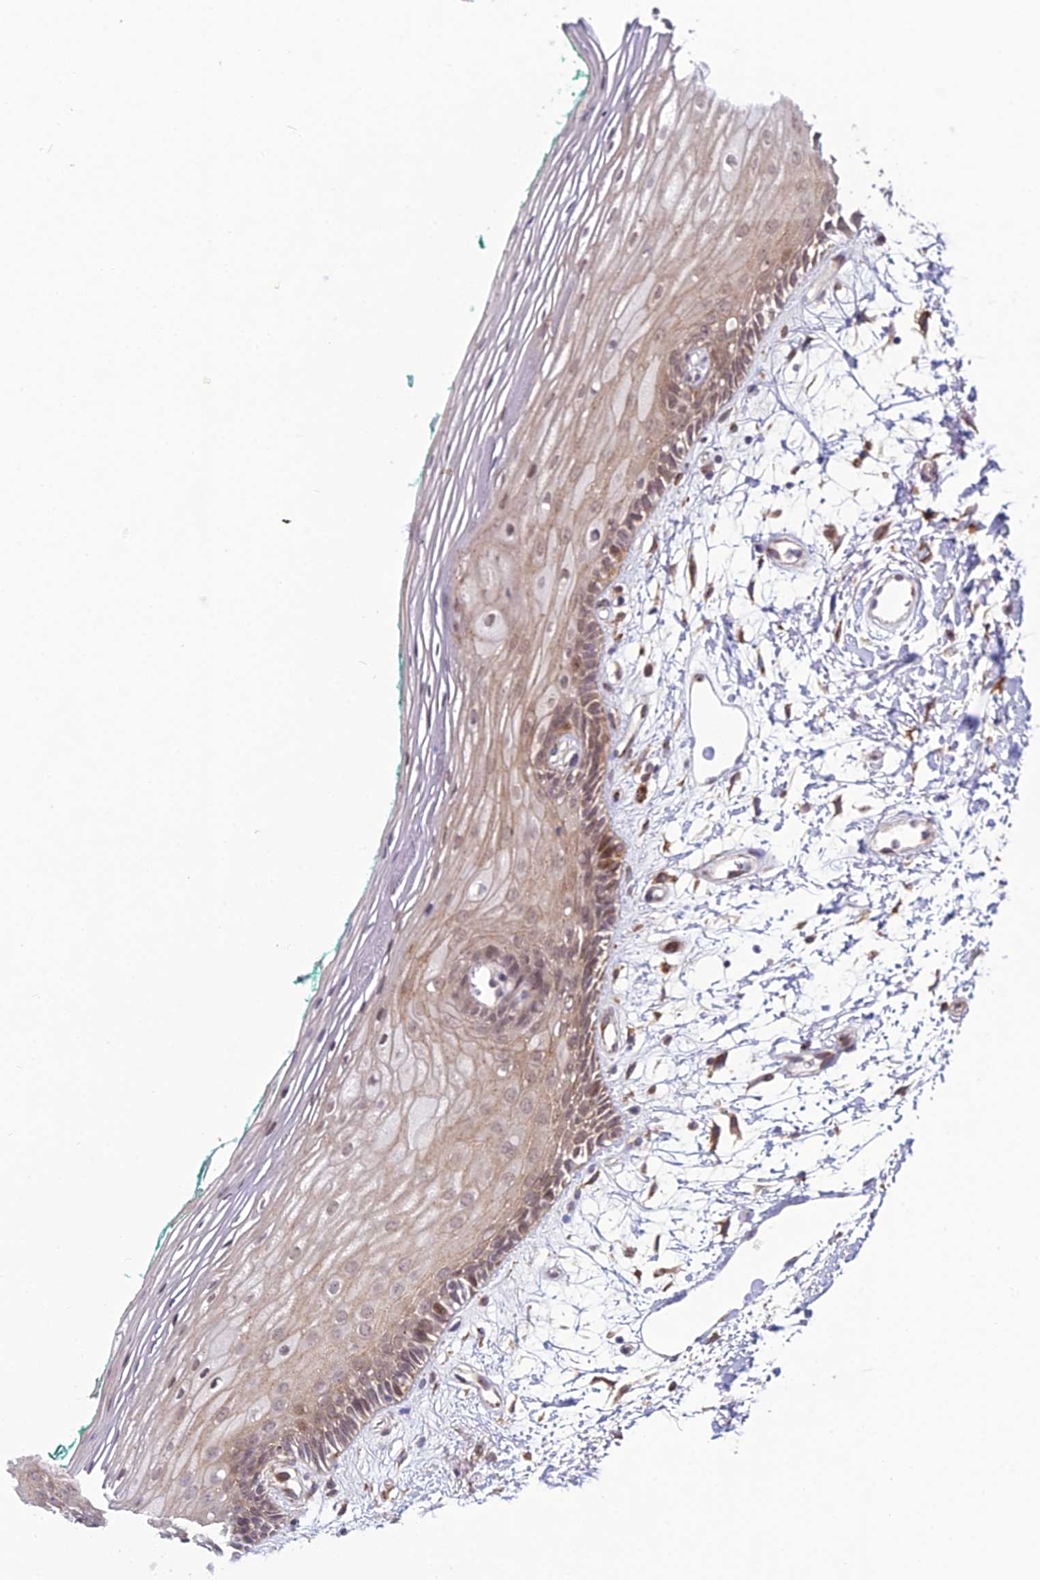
{"staining": {"intensity": "moderate", "quantity": "25%-75%", "location": "cytoplasmic/membranous"}, "tissue": "oral mucosa", "cell_type": "Squamous epithelial cells", "image_type": "normal", "snomed": [{"axis": "morphology", "description": "Normal tissue, NOS"}, {"axis": "topography", "description": "Skeletal muscle"}, {"axis": "topography", "description": "Oral tissue"}, {"axis": "topography", "description": "Peripheral nerve tissue"}], "caption": "Squamous epithelial cells display medium levels of moderate cytoplasmic/membranous staining in about 25%-75% of cells in unremarkable oral mucosa.", "gene": "TROAP", "patient": {"sex": "female", "age": 84}}